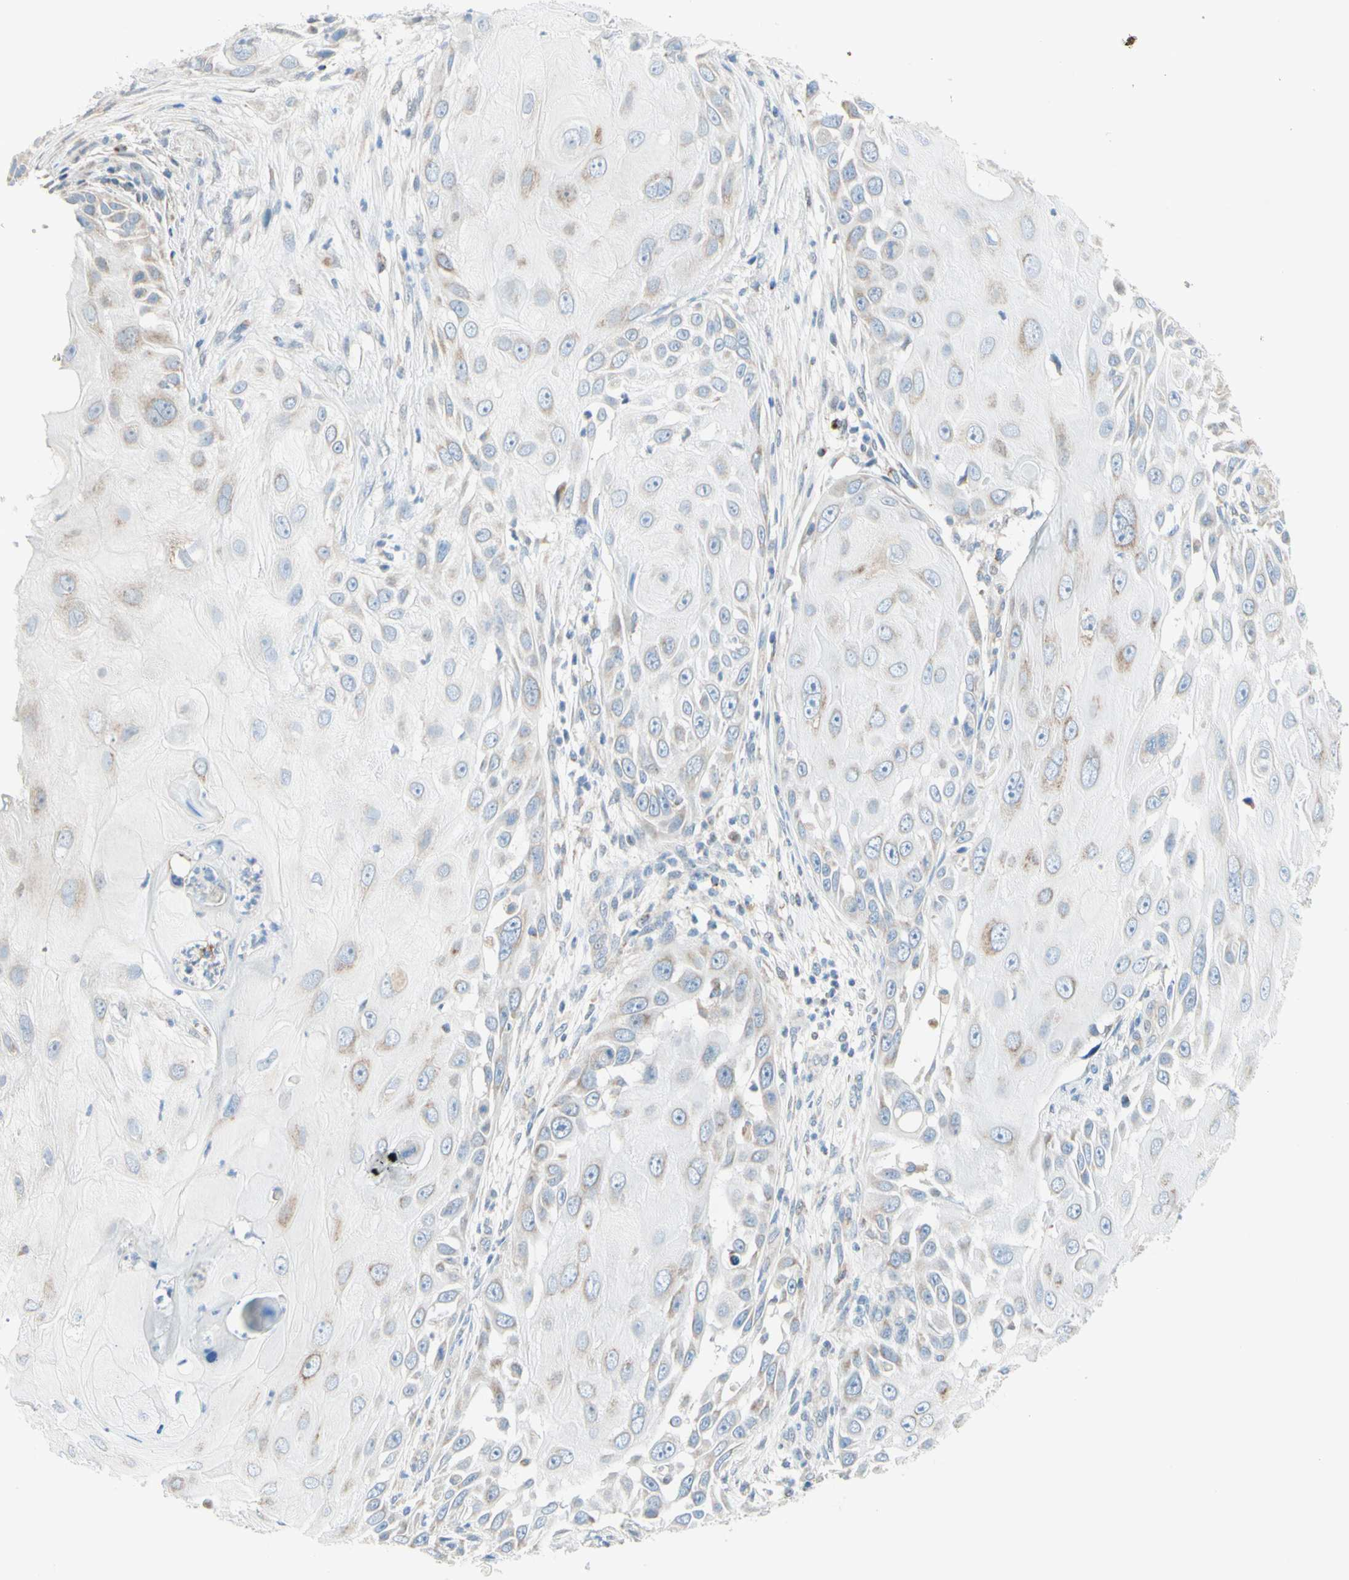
{"staining": {"intensity": "negative", "quantity": "none", "location": "none"}, "tissue": "skin cancer", "cell_type": "Tumor cells", "image_type": "cancer", "snomed": [{"axis": "morphology", "description": "Squamous cell carcinoma, NOS"}, {"axis": "topography", "description": "Skin"}], "caption": "This histopathology image is of skin squamous cell carcinoma stained with immunohistochemistry to label a protein in brown with the nuclei are counter-stained blue. There is no positivity in tumor cells. (Stains: DAB IHC with hematoxylin counter stain, Microscopy: brightfield microscopy at high magnification).", "gene": "MFF", "patient": {"sex": "female", "age": 44}}